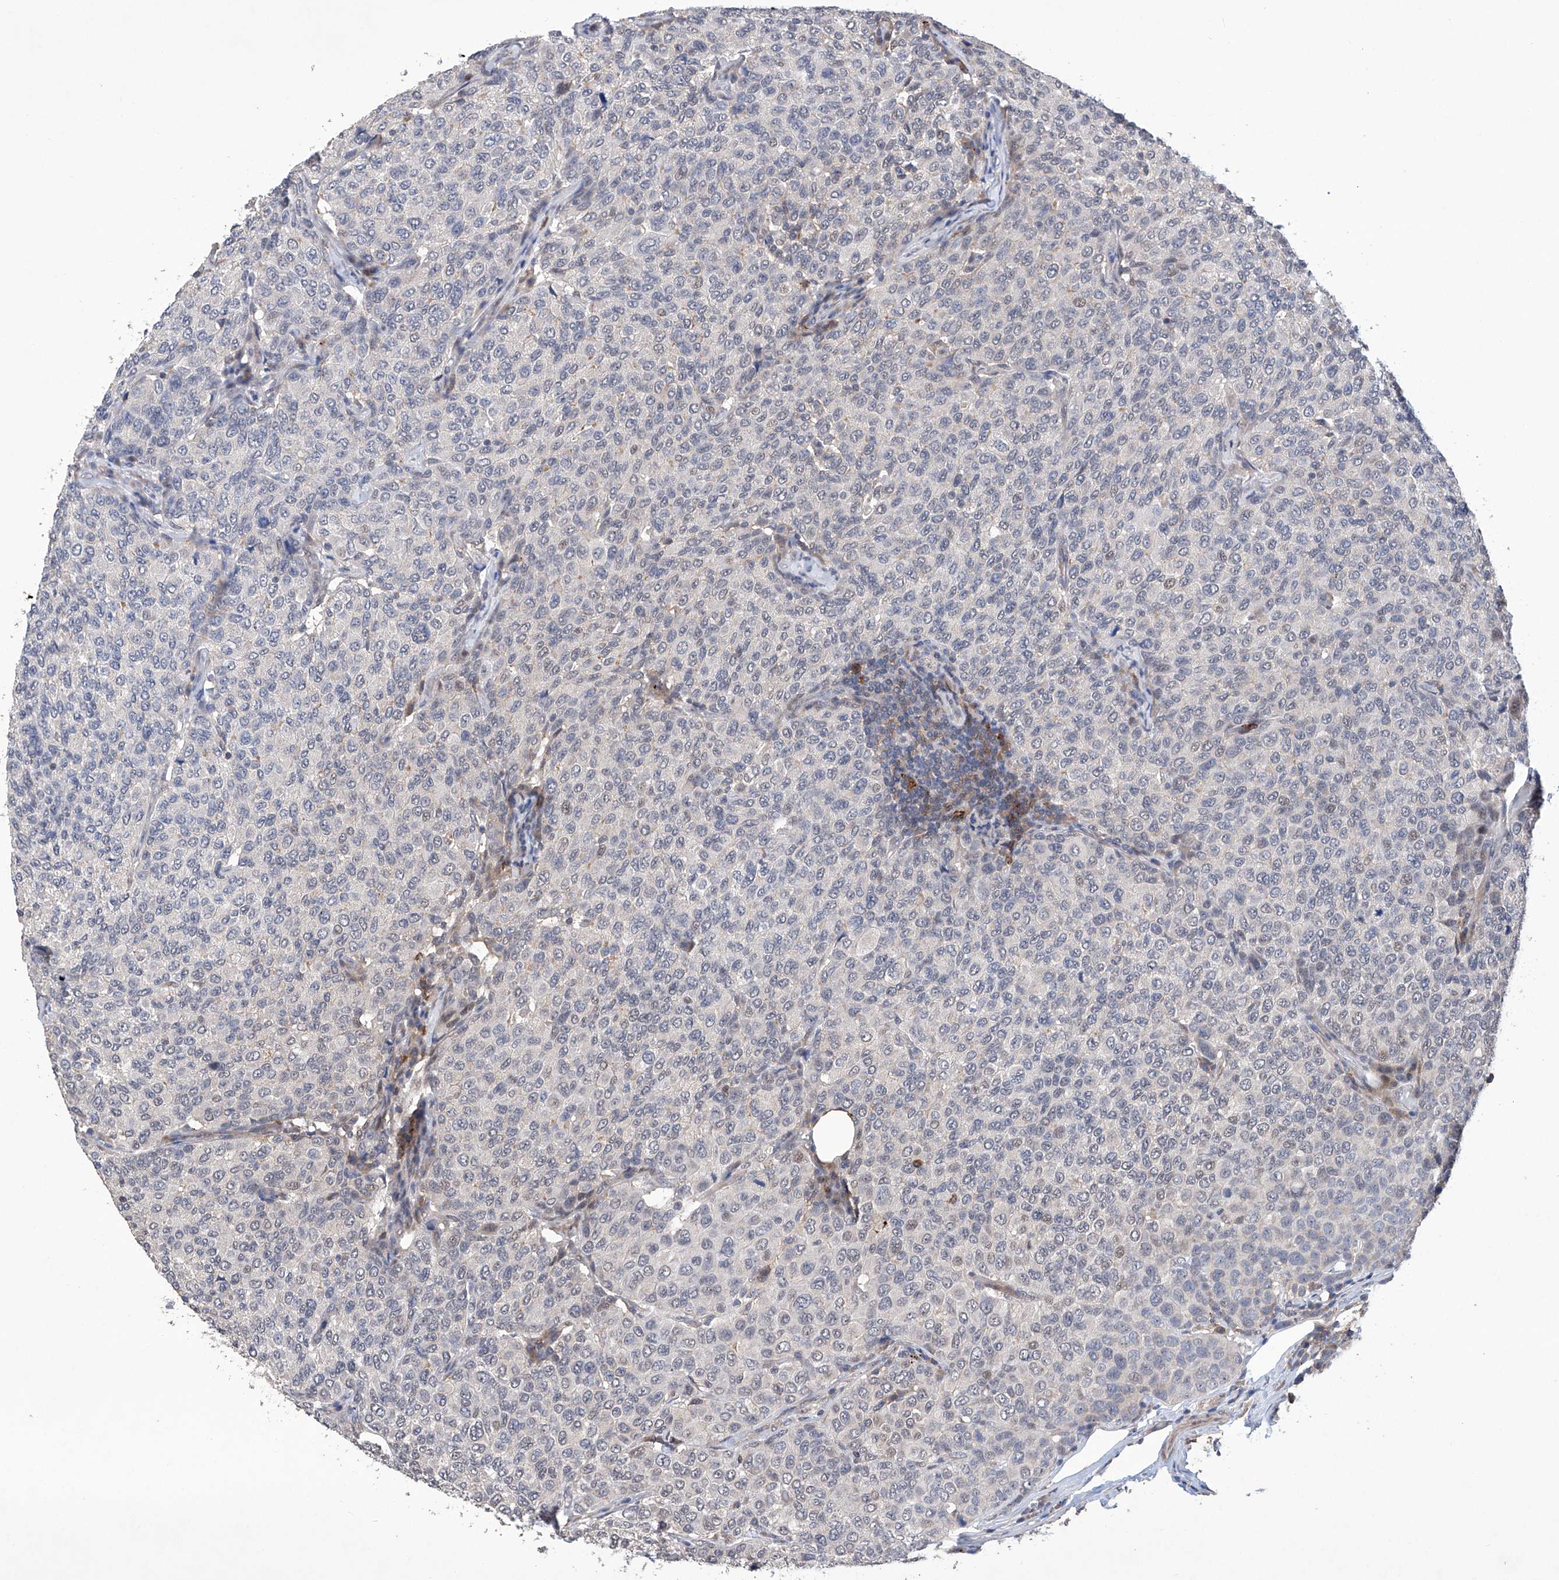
{"staining": {"intensity": "weak", "quantity": "<25%", "location": "nuclear"}, "tissue": "breast cancer", "cell_type": "Tumor cells", "image_type": "cancer", "snomed": [{"axis": "morphology", "description": "Duct carcinoma"}, {"axis": "topography", "description": "Breast"}], "caption": "Immunohistochemistry (IHC) histopathology image of neoplastic tissue: human breast cancer stained with DAB (3,3'-diaminobenzidine) shows no significant protein positivity in tumor cells.", "gene": "AFG1L", "patient": {"sex": "female", "age": 55}}